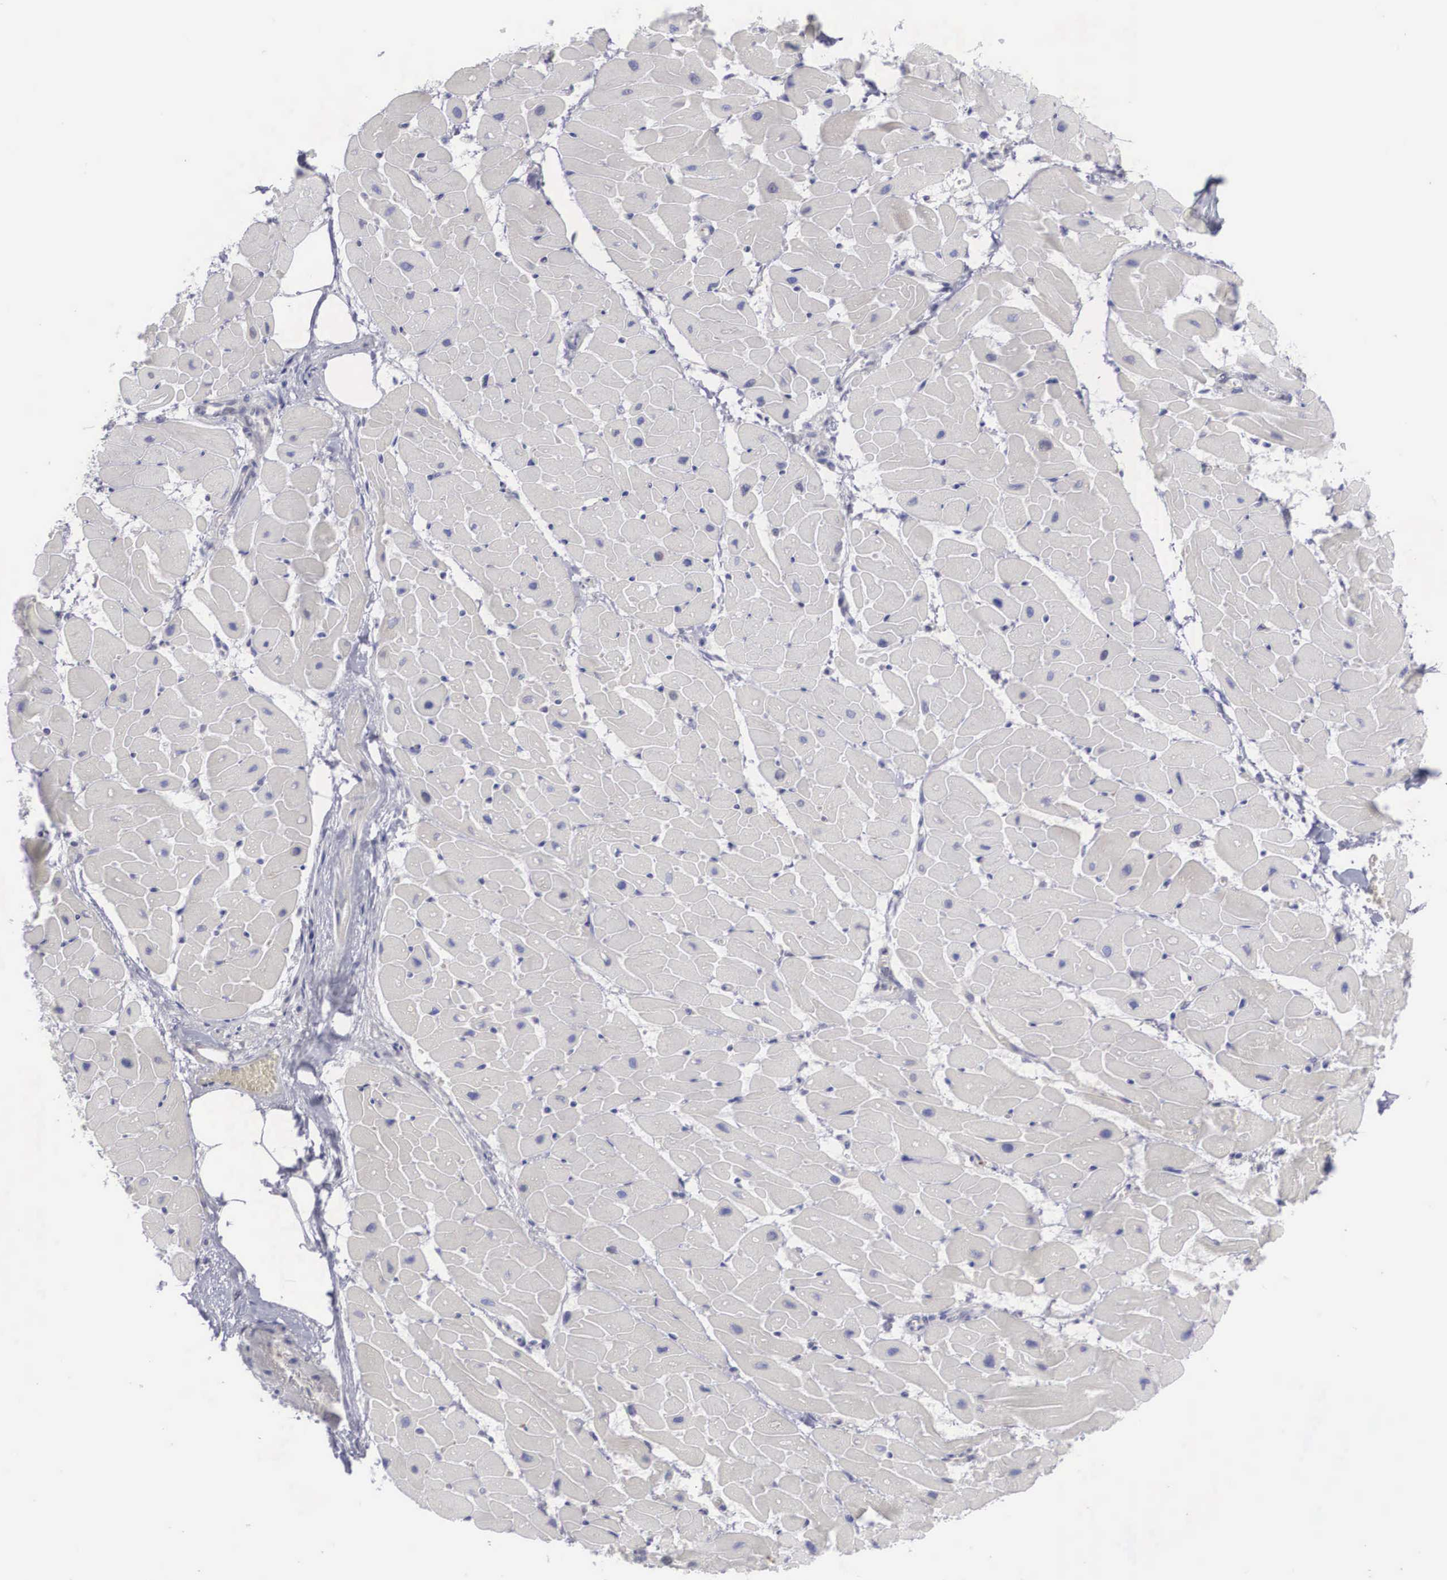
{"staining": {"intensity": "negative", "quantity": "none", "location": "none"}, "tissue": "heart muscle", "cell_type": "Cardiomyocytes", "image_type": "normal", "snomed": [{"axis": "morphology", "description": "Normal tissue, NOS"}, {"axis": "topography", "description": "Heart"}], "caption": "Immunohistochemistry (IHC) of unremarkable heart muscle shows no expression in cardiomyocytes.", "gene": "RBPJ", "patient": {"sex": "female", "age": 19}}